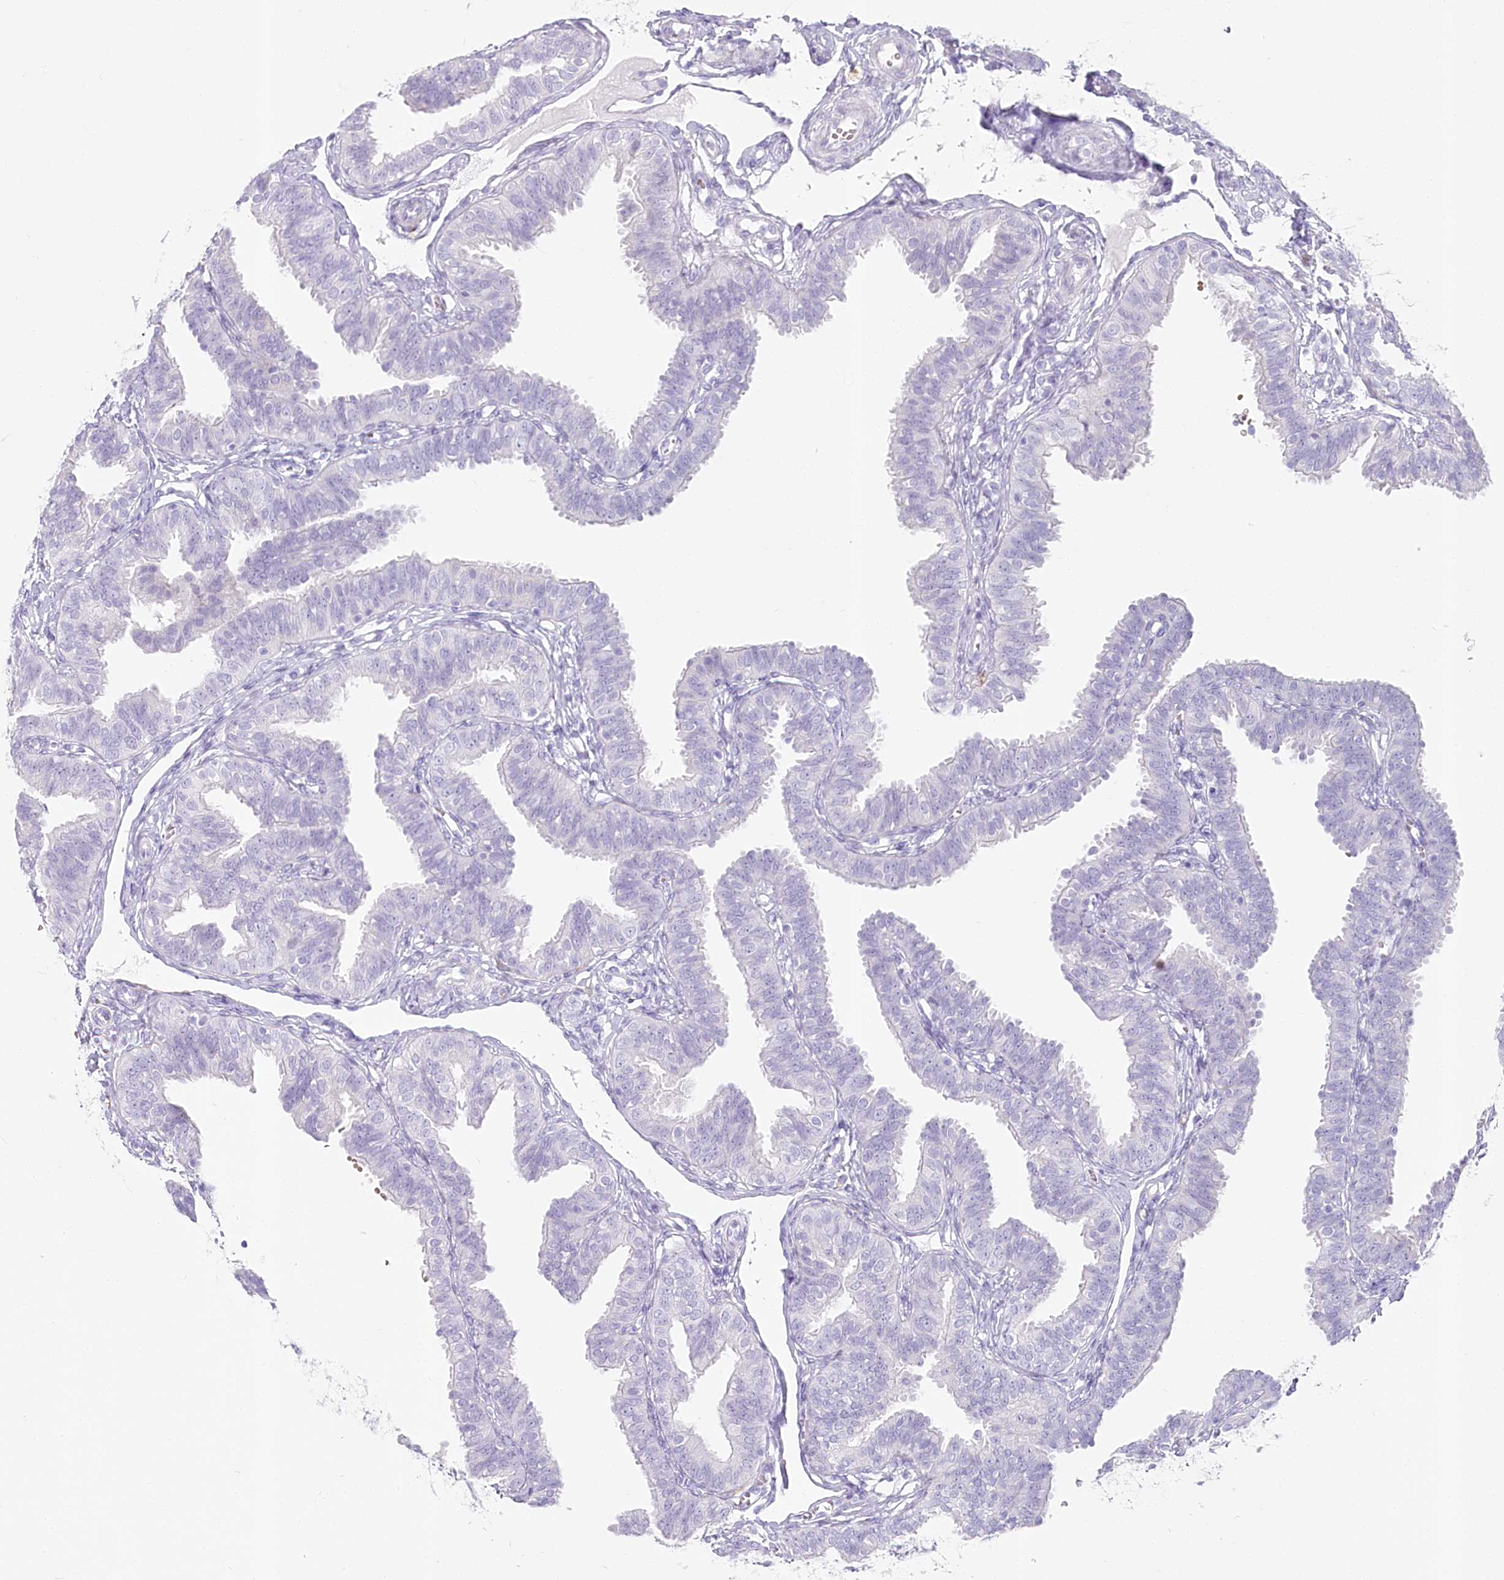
{"staining": {"intensity": "negative", "quantity": "none", "location": "none"}, "tissue": "fallopian tube", "cell_type": "Glandular cells", "image_type": "normal", "snomed": [{"axis": "morphology", "description": "Normal tissue, NOS"}, {"axis": "topography", "description": "Fallopian tube"}], "caption": "A histopathology image of fallopian tube stained for a protein exhibits no brown staining in glandular cells.", "gene": "IFIT5", "patient": {"sex": "female", "age": 35}}